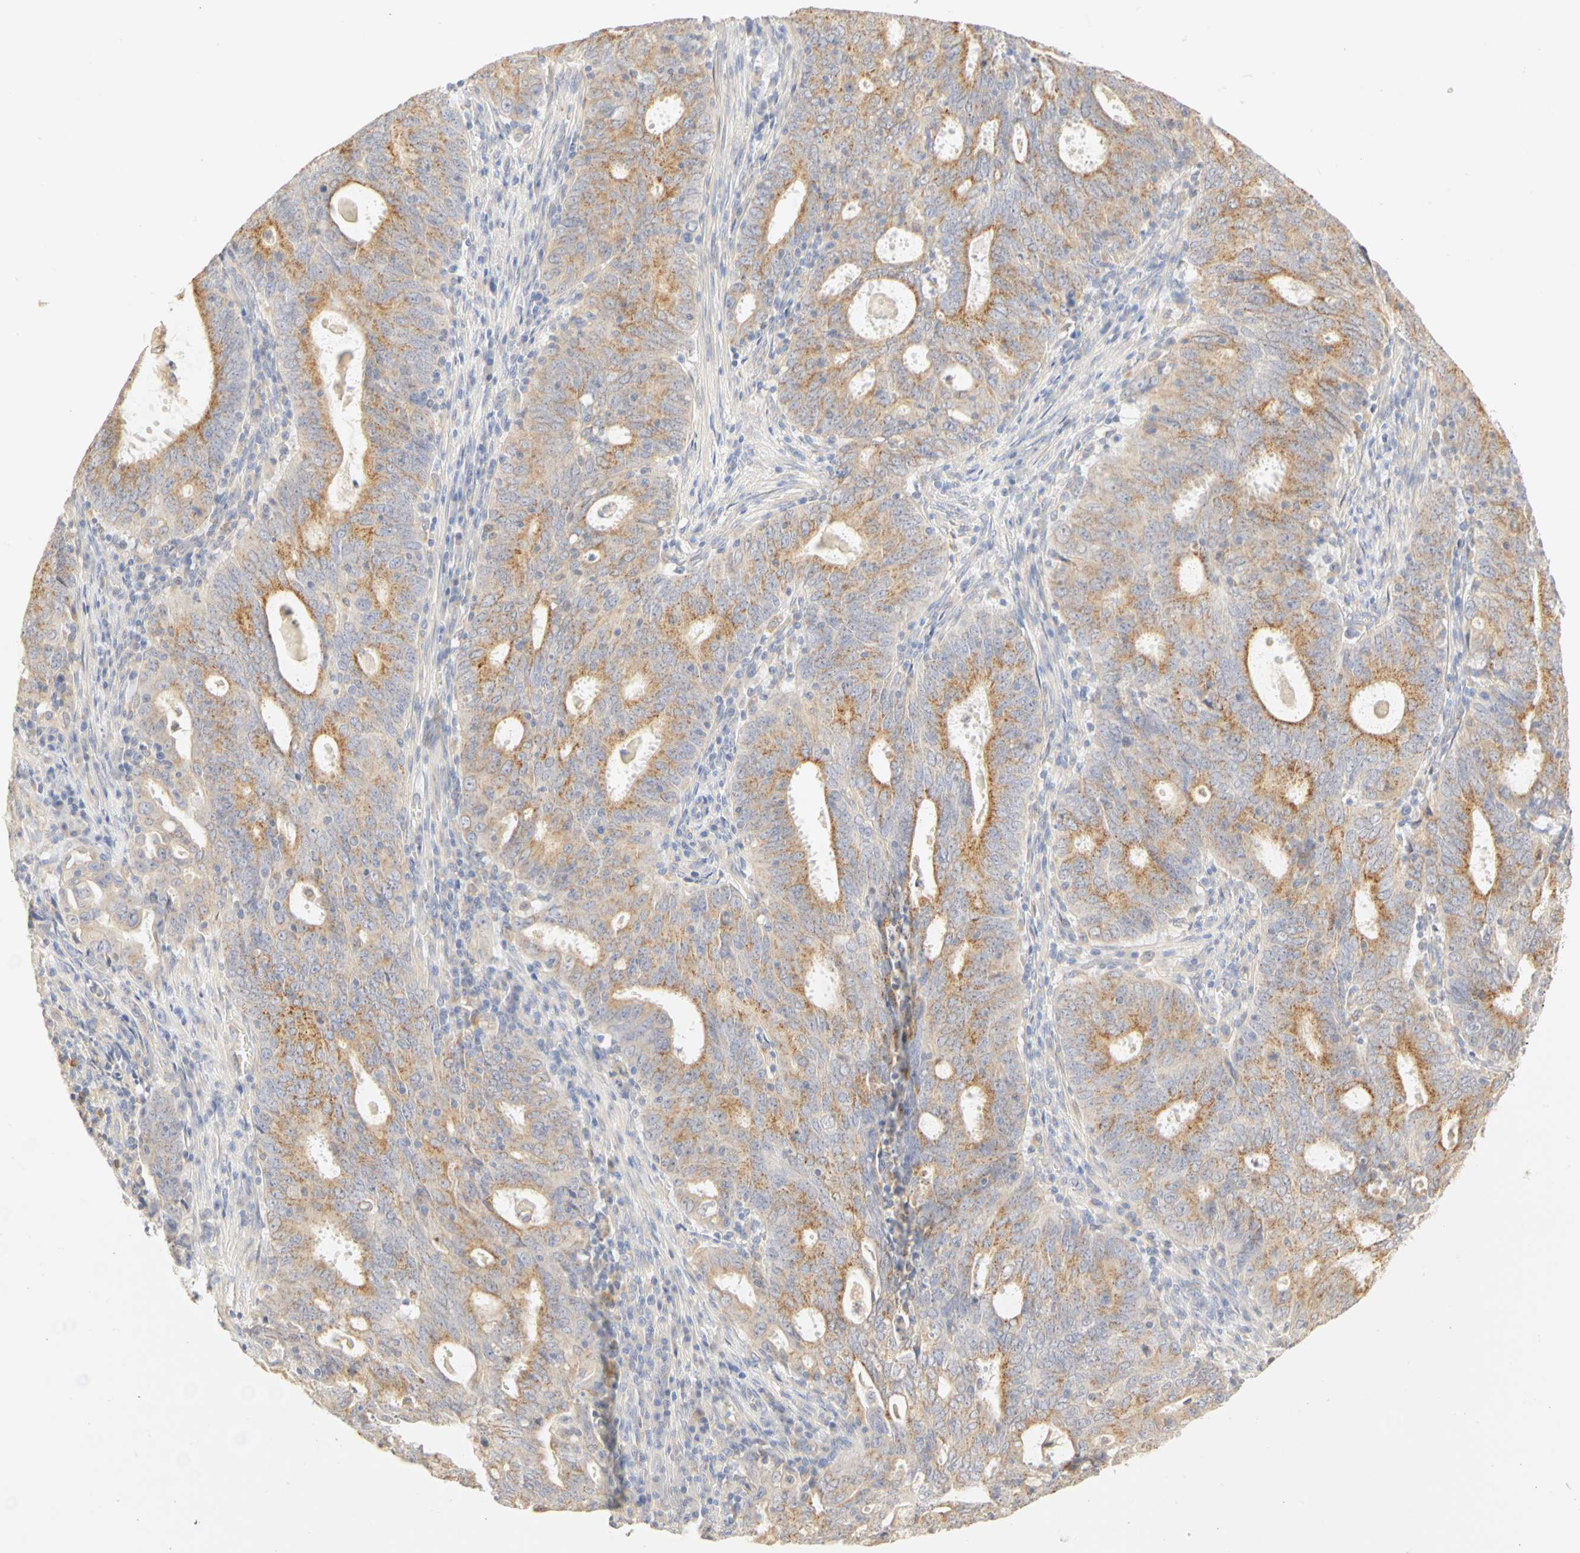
{"staining": {"intensity": "moderate", "quantity": ">75%", "location": "cytoplasmic/membranous"}, "tissue": "cervical cancer", "cell_type": "Tumor cells", "image_type": "cancer", "snomed": [{"axis": "morphology", "description": "Adenocarcinoma, NOS"}, {"axis": "topography", "description": "Cervix"}], "caption": "Immunohistochemistry photomicrograph of human adenocarcinoma (cervical) stained for a protein (brown), which demonstrates medium levels of moderate cytoplasmic/membranous positivity in approximately >75% of tumor cells.", "gene": "GNRH2", "patient": {"sex": "female", "age": 44}}